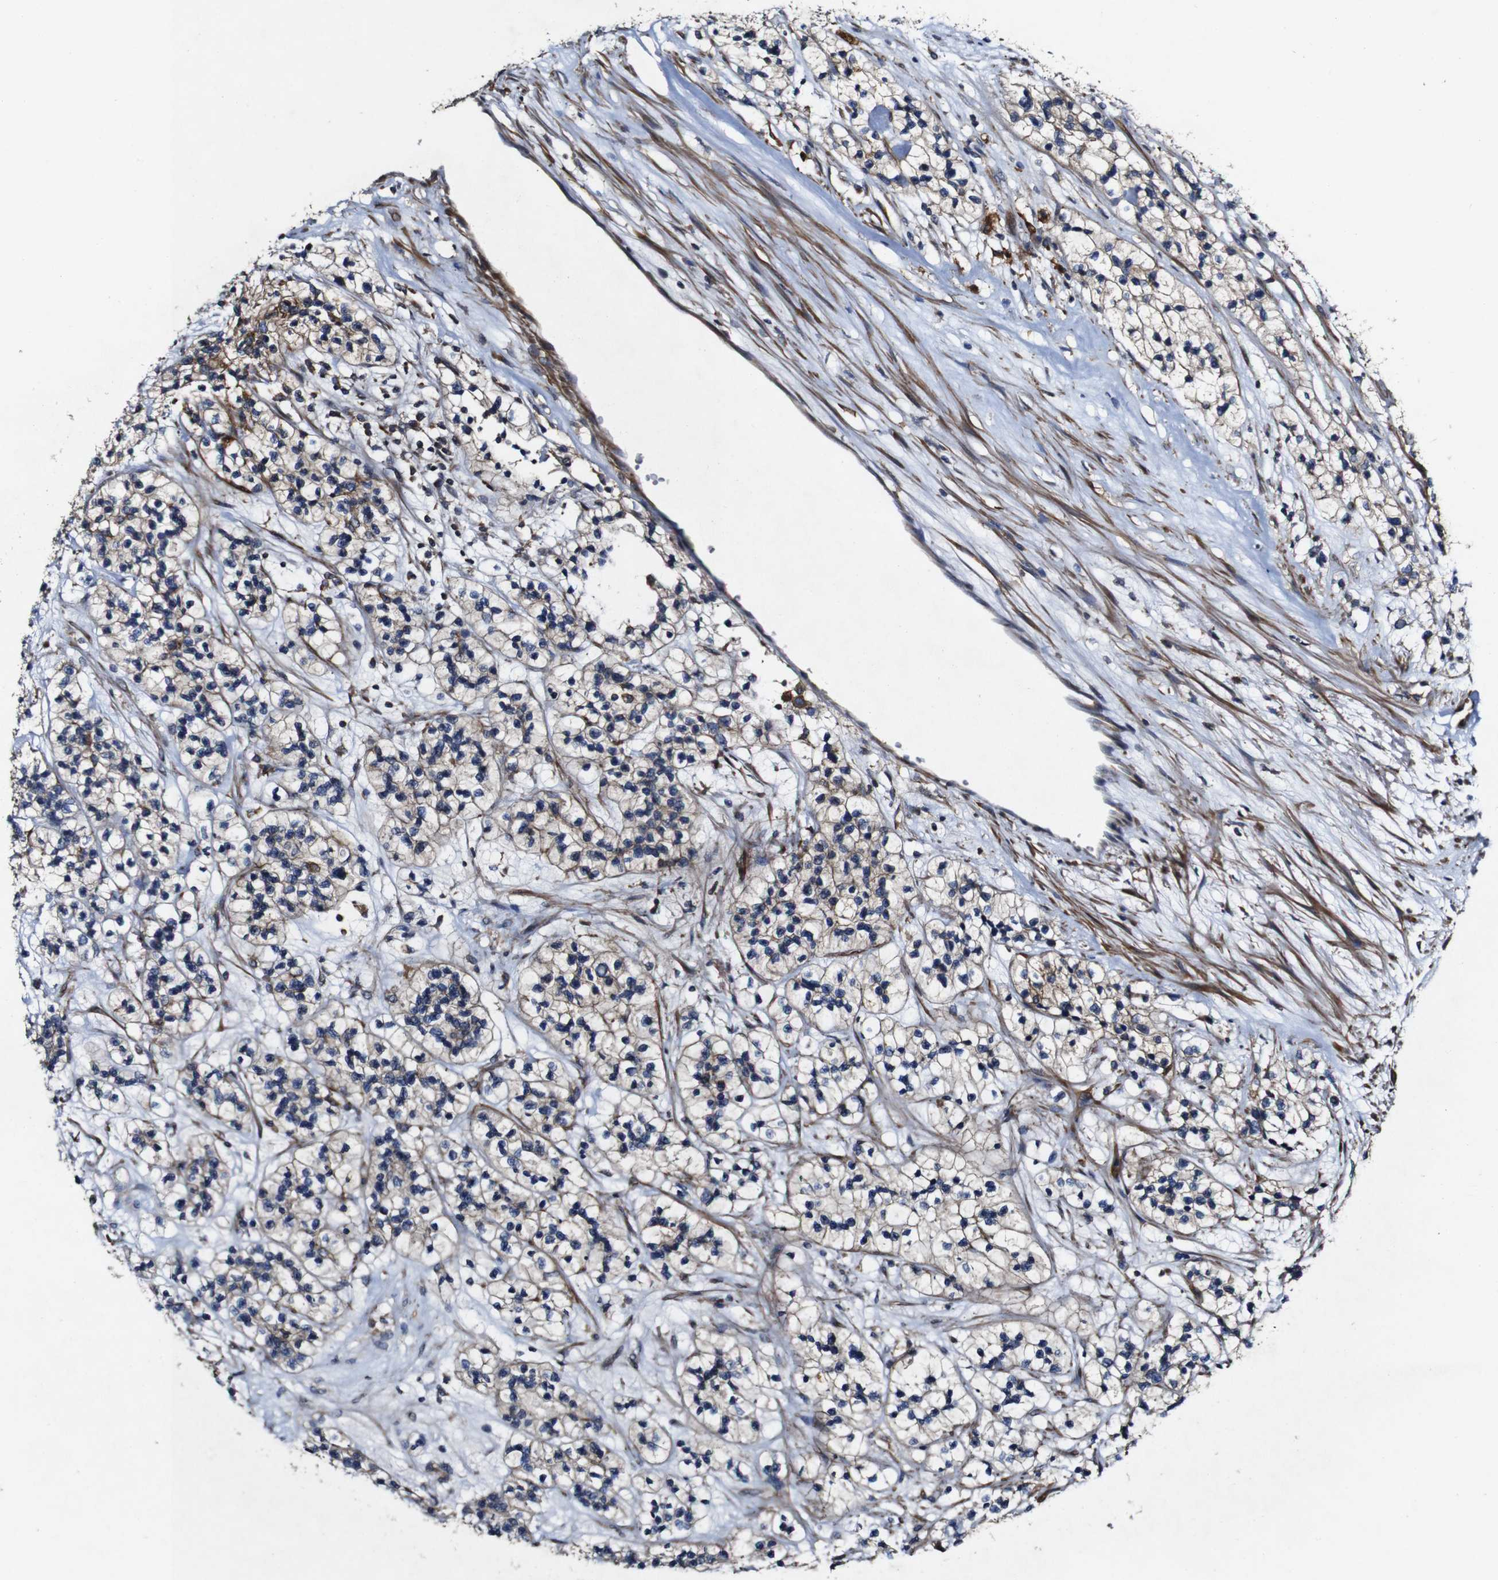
{"staining": {"intensity": "weak", "quantity": "<25%", "location": "cytoplasmic/membranous"}, "tissue": "renal cancer", "cell_type": "Tumor cells", "image_type": "cancer", "snomed": [{"axis": "morphology", "description": "Adenocarcinoma, NOS"}, {"axis": "topography", "description": "Kidney"}], "caption": "This is an immunohistochemistry (IHC) micrograph of human adenocarcinoma (renal). There is no positivity in tumor cells.", "gene": "GSDME", "patient": {"sex": "female", "age": 57}}